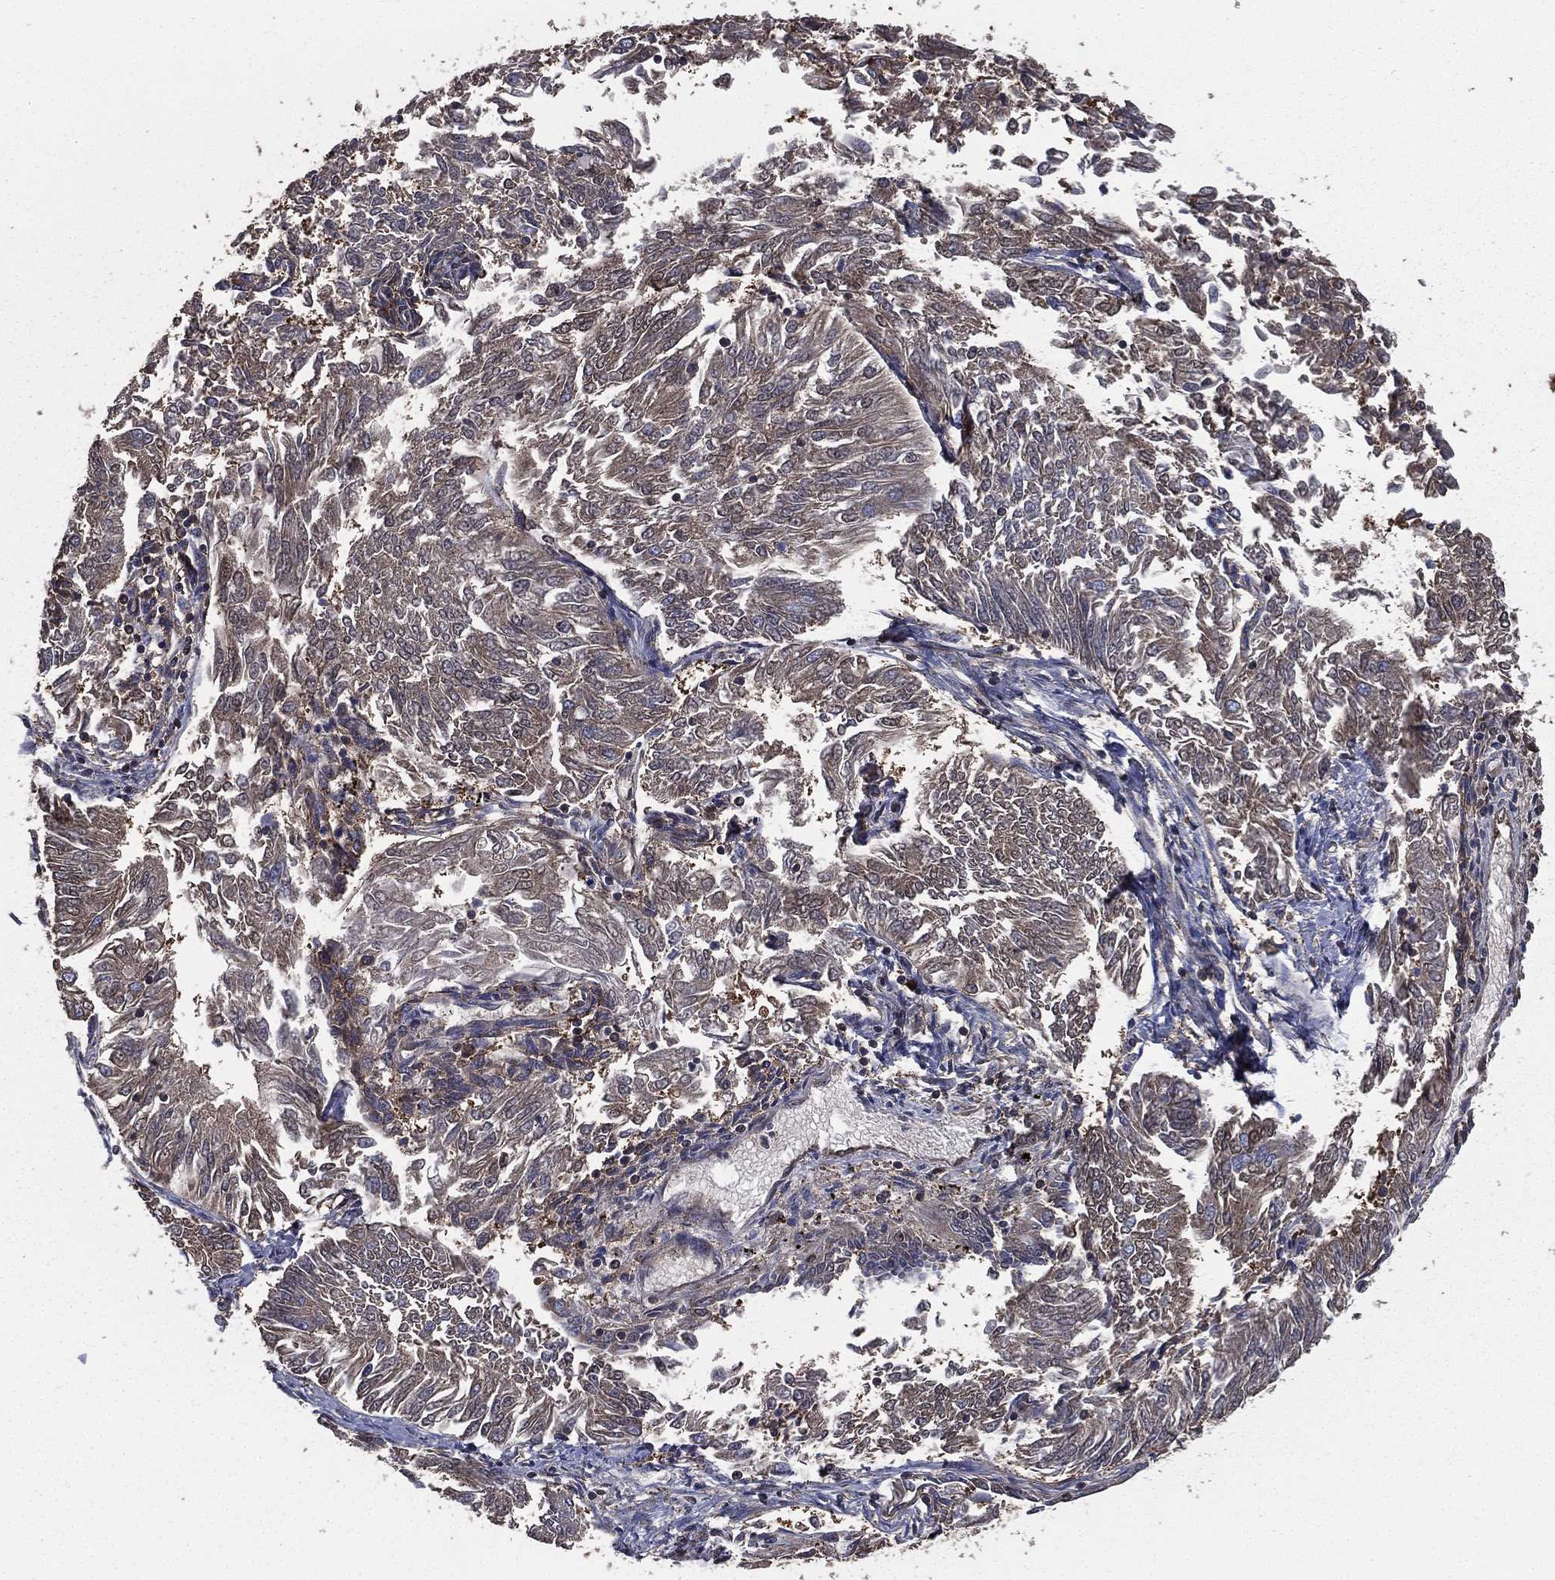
{"staining": {"intensity": "weak", "quantity": "25%-75%", "location": "cytoplasmic/membranous"}, "tissue": "endometrial cancer", "cell_type": "Tumor cells", "image_type": "cancer", "snomed": [{"axis": "morphology", "description": "Adenocarcinoma, NOS"}, {"axis": "topography", "description": "Endometrium"}], "caption": "Immunohistochemical staining of human endometrial cancer shows low levels of weak cytoplasmic/membranous expression in about 25%-75% of tumor cells. The staining was performed using DAB (3,3'-diaminobenzidine) to visualize the protein expression in brown, while the nuclei were stained in blue with hematoxylin (Magnification: 20x).", "gene": "SARS1", "patient": {"sex": "female", "age": 58}}